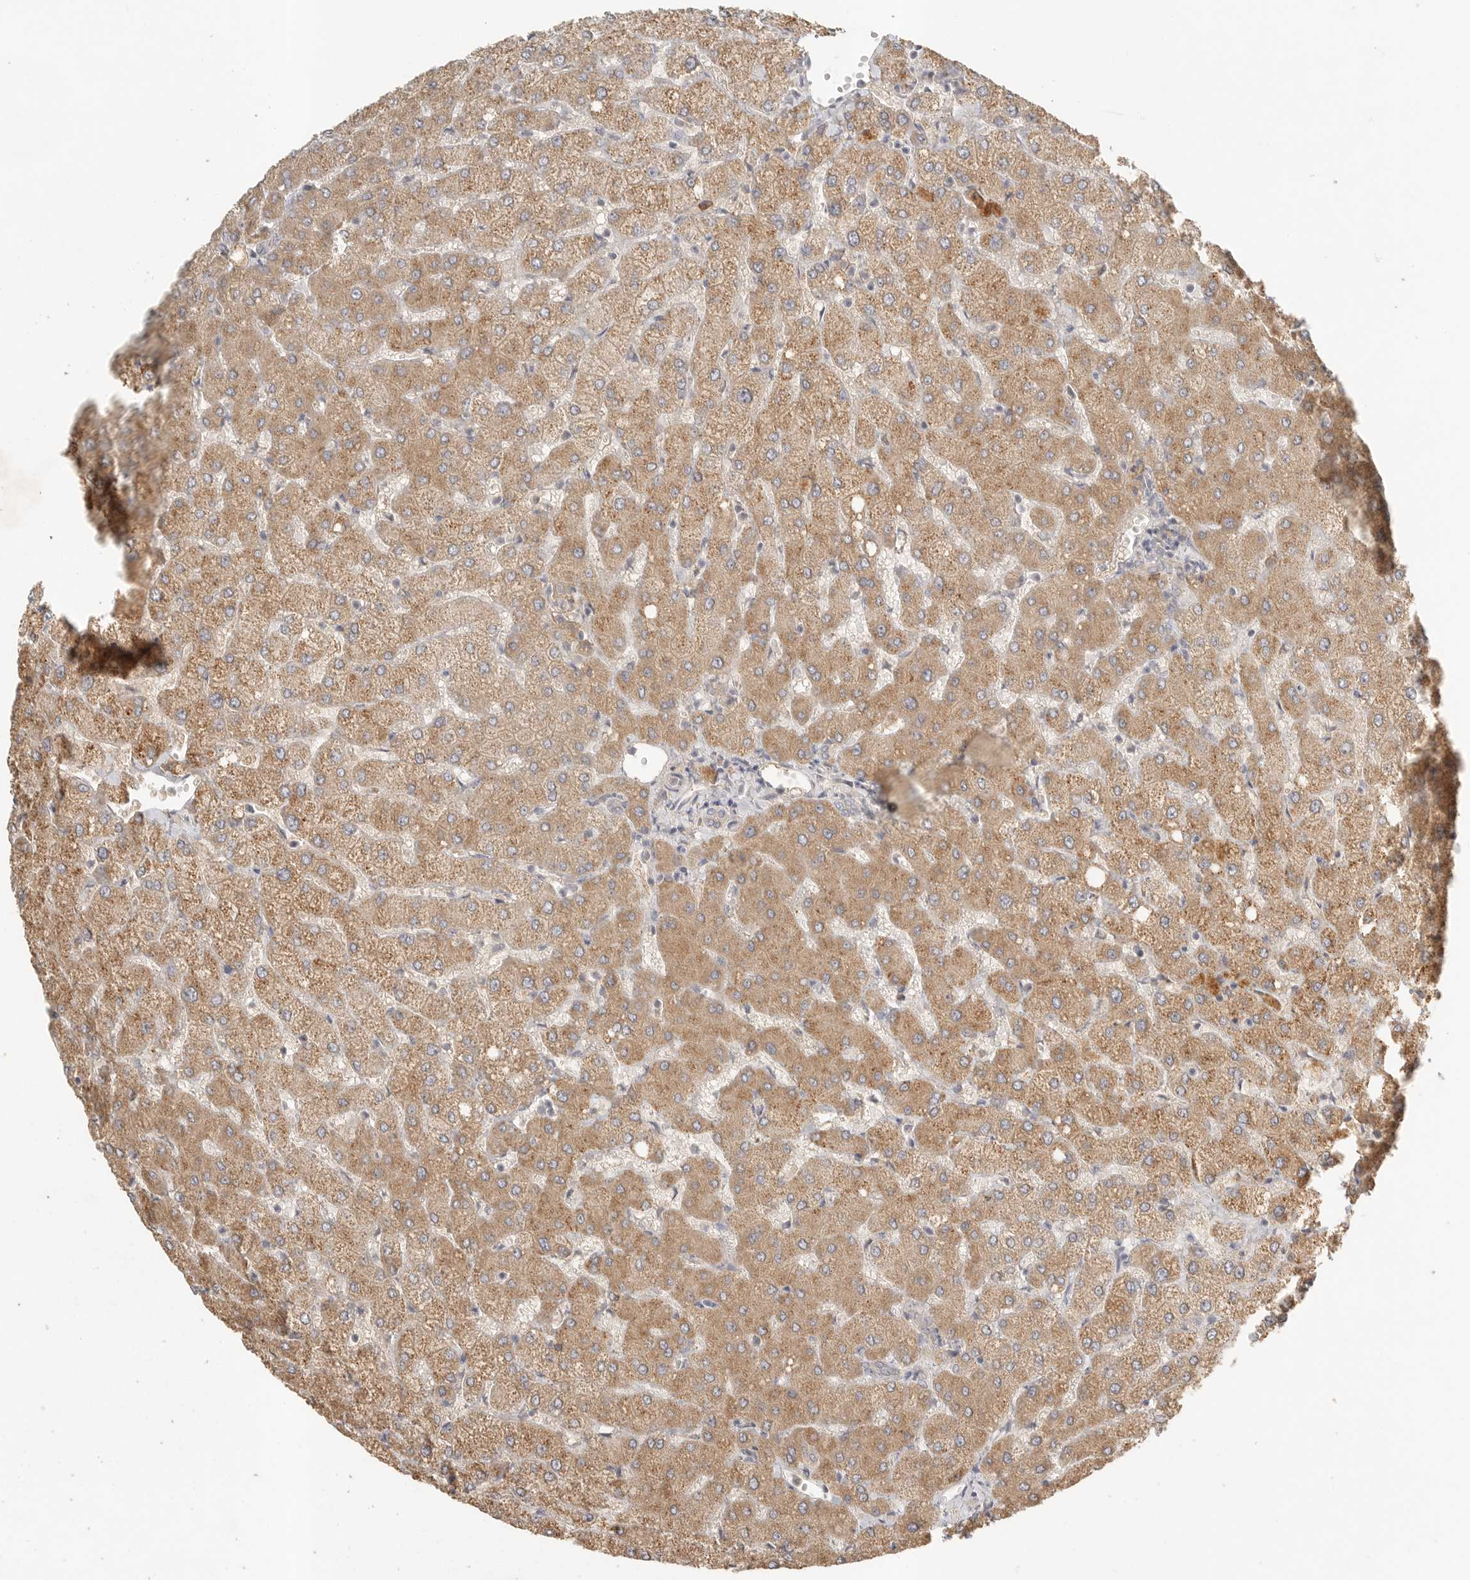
{"staining": {"intensity": "negative", "quantity": "none", "location": "none"}, "tissue": "liver", "cell_type": "Cholangiocytes", "image_type": "normal", "snomed": [{"axis": "morphology", "description": "Normal tissue, NOS"}, {"axis": "topography", "description": "Liver"}], "caption": "An IHC micrograph of benign liver is shown. There is no staining in cholangiocytes of liver.", "gene": "SLC25A36", "patient": {"sex": "female", "age": 54}}